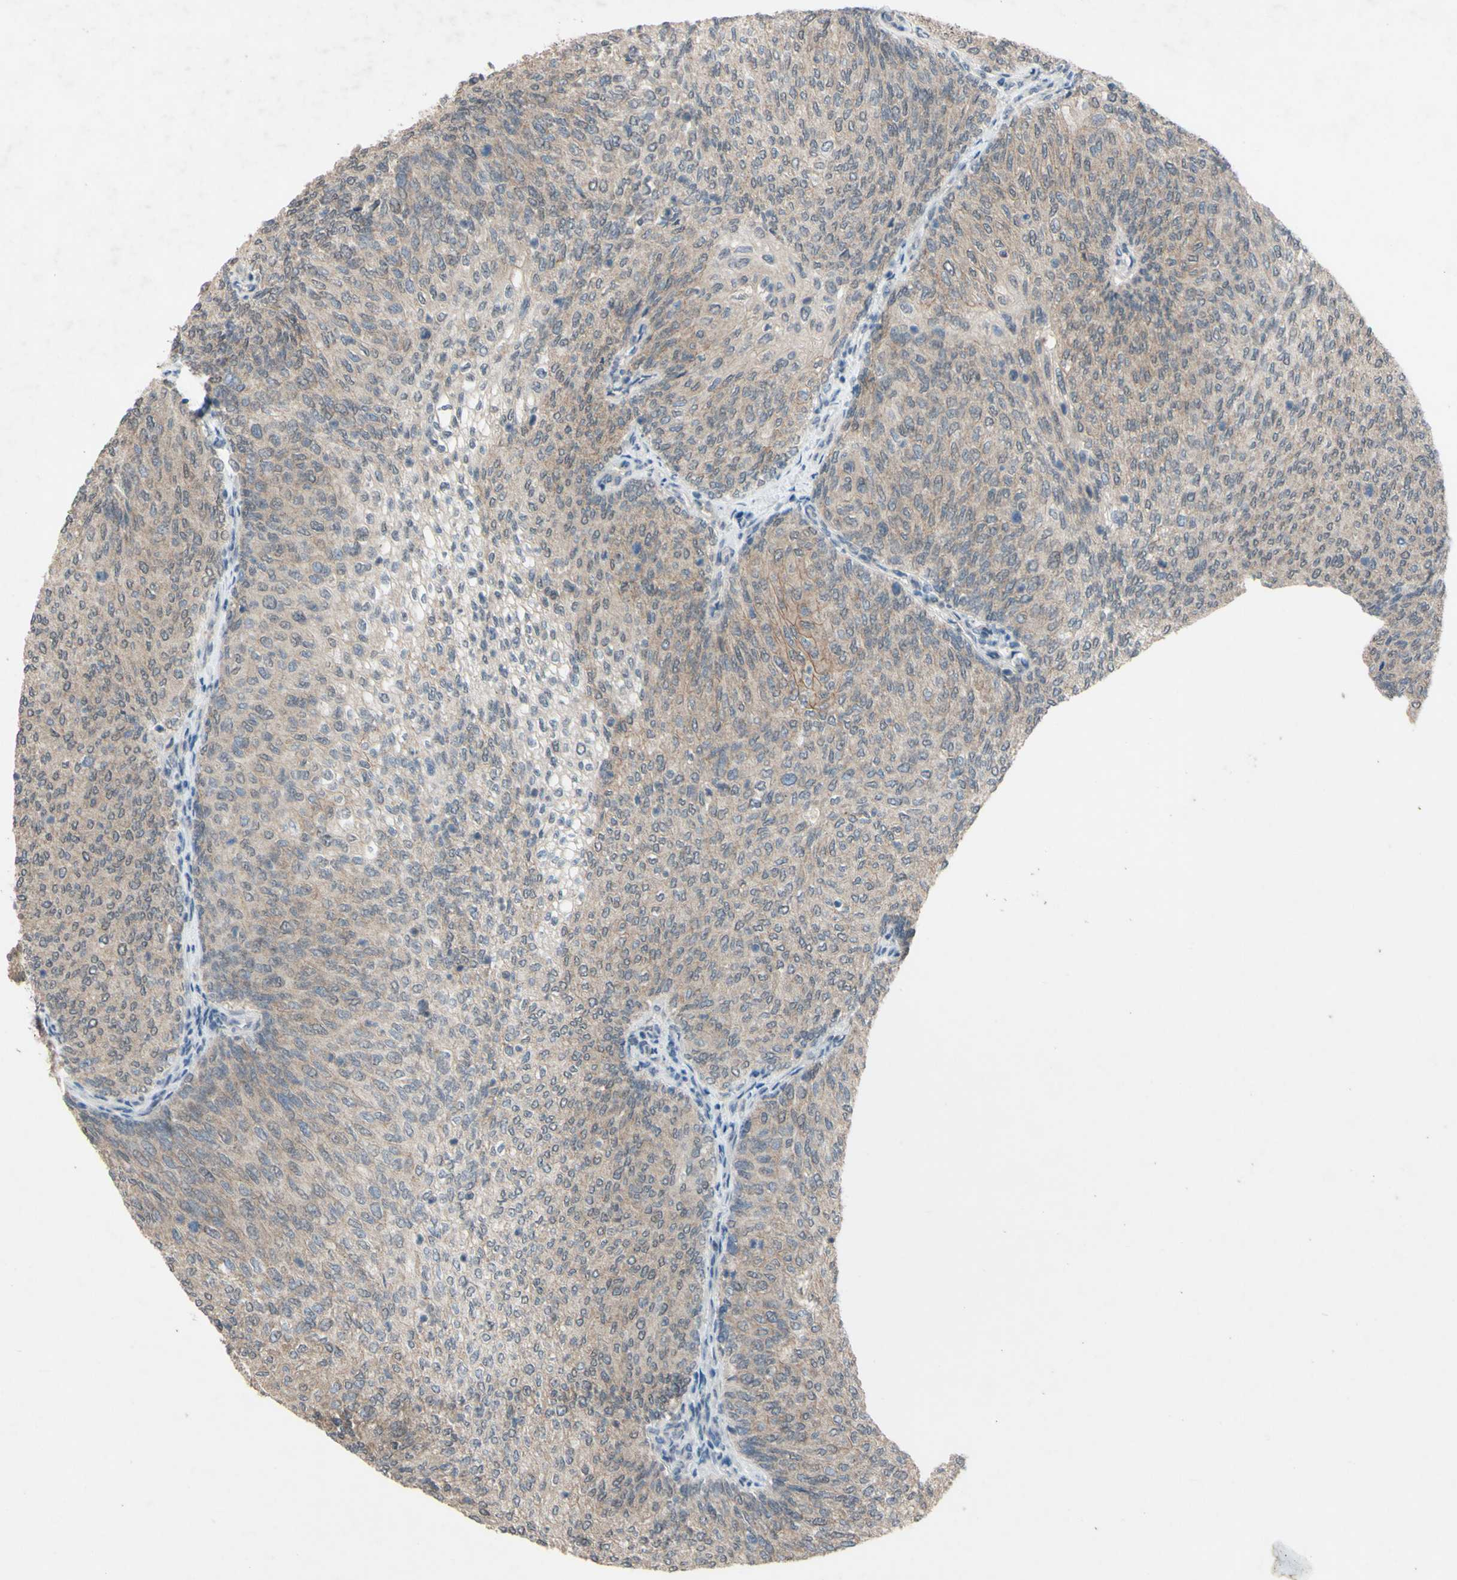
{"staining": {"intensity": "weak", "quantity": ">75%", "location": "cytoplasmic/membranous"}, "tissue": "urothelial cancer", "cell_type": "Tumor cells", "image_type": "cancer", "snomed": [{"axis": "morphology", "description": "Urothelial carcinoma, Low grade"}, {"axis": "topography", "description": "Urinary bladder"}], "caption": "Tumor cells demonstrate low levels of weak cytoplasmic/membranous staining in about >75% of cells in urothelial carcinoma (low-grade). The staining was performed using DAB to visualize the protein expression in brown, while the nuclei were stained in blue with hematoxylin (Magnification: 20x).", "gene": "CDCP1", "patient": {"sex": "female", "age": 79}}